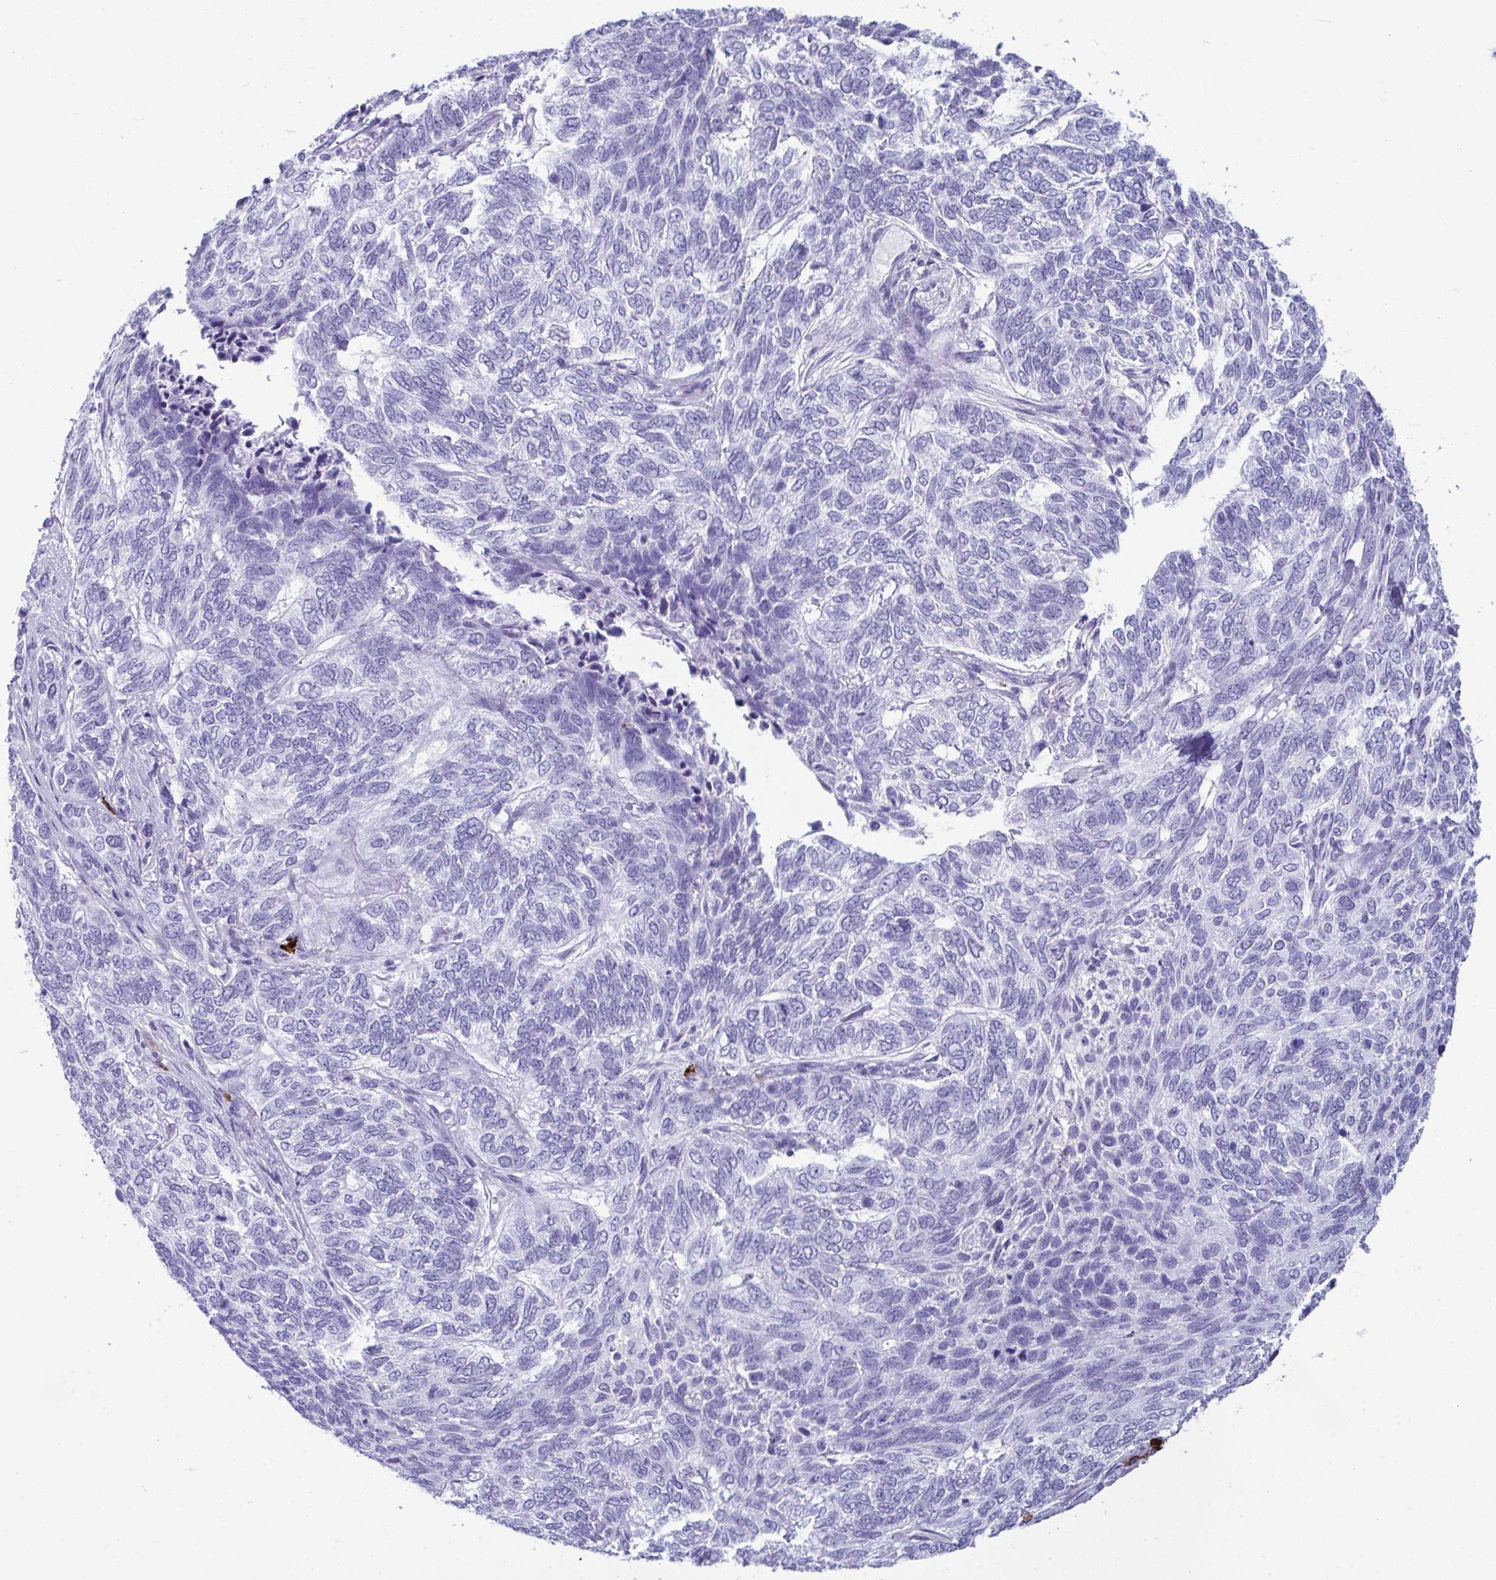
{"staining": {"intensity": "negative", "quantity": "none", "location": "none"}, "tissue": "skin cancer", "cell_type": "Tumor cells", "image_type": "cancer", "snomed": [{"axis": "morphology", "description": "Basal cell carcinoma"}, {"axis": "topography", "description": "Skin"}], "caption": "Protein analysis of skin cancer reveals no significant expression in tumor cells.", "gene": "JCHAIN", "patient": {"sex": "female", "age": 65}}